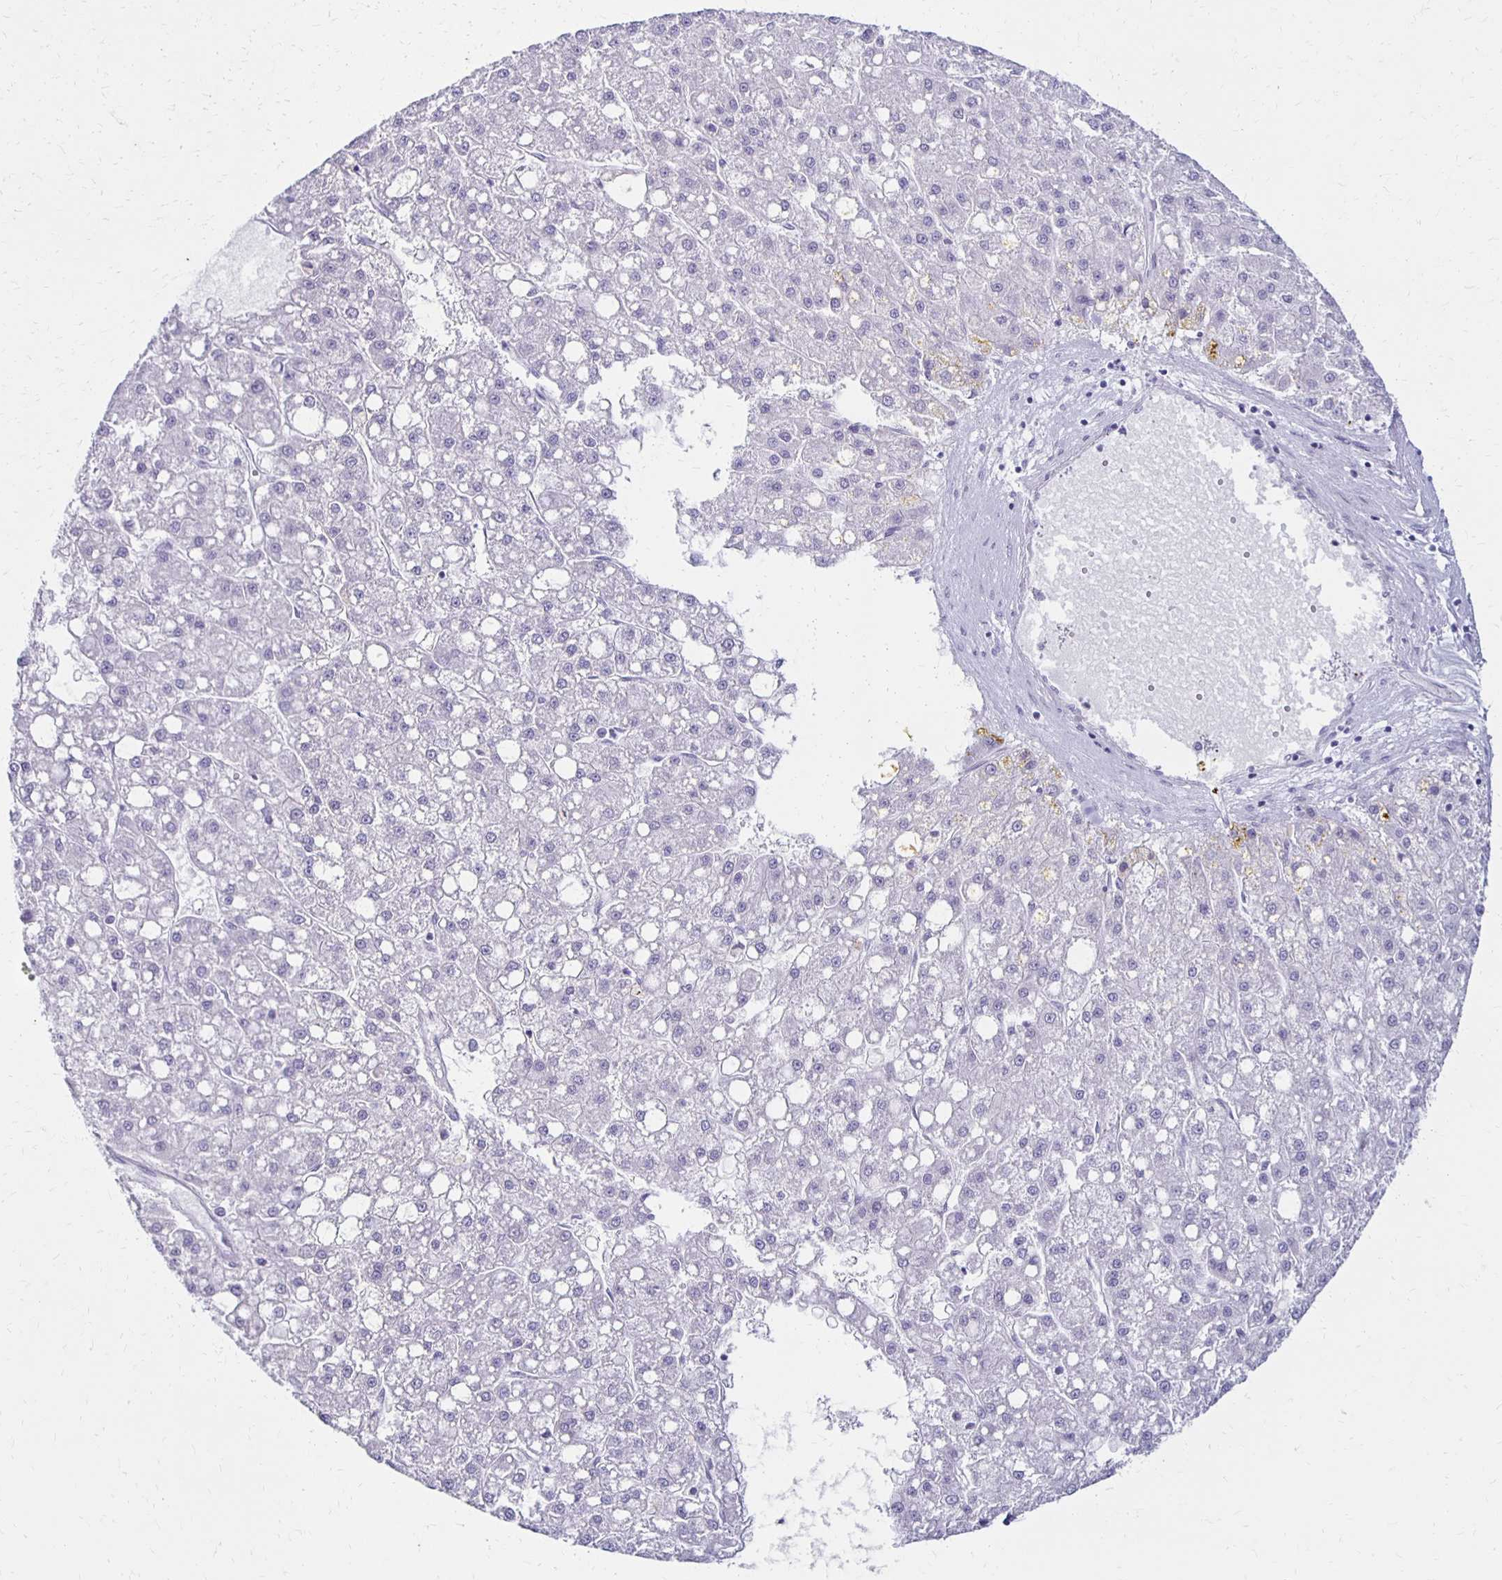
{"staining": {"intensity": "negative", "quantity": "none", "location": "none"}, "tissue": "liver cancer", "cell_type": "Tumor cells", "image_type": "cancer", "snomed": [{"axis": "morphology", "description": "Carcinoma, Hepatocellular, NOS"}, {"axis": "topography", "description": "Liver"}], "caption": "High magnification brightfield microscopy of liver hepatocellular carcinoma stained with DAB (3,3'-diaminobenzidine) (brown) and counterstained with hematoxylin (blue): tumor cells show no significant positivity. (DAB IHC visualized using brightfield microscopy, high magnification).", "gene": "RYR1", "patient": {"sex": "male", "age": 67}}